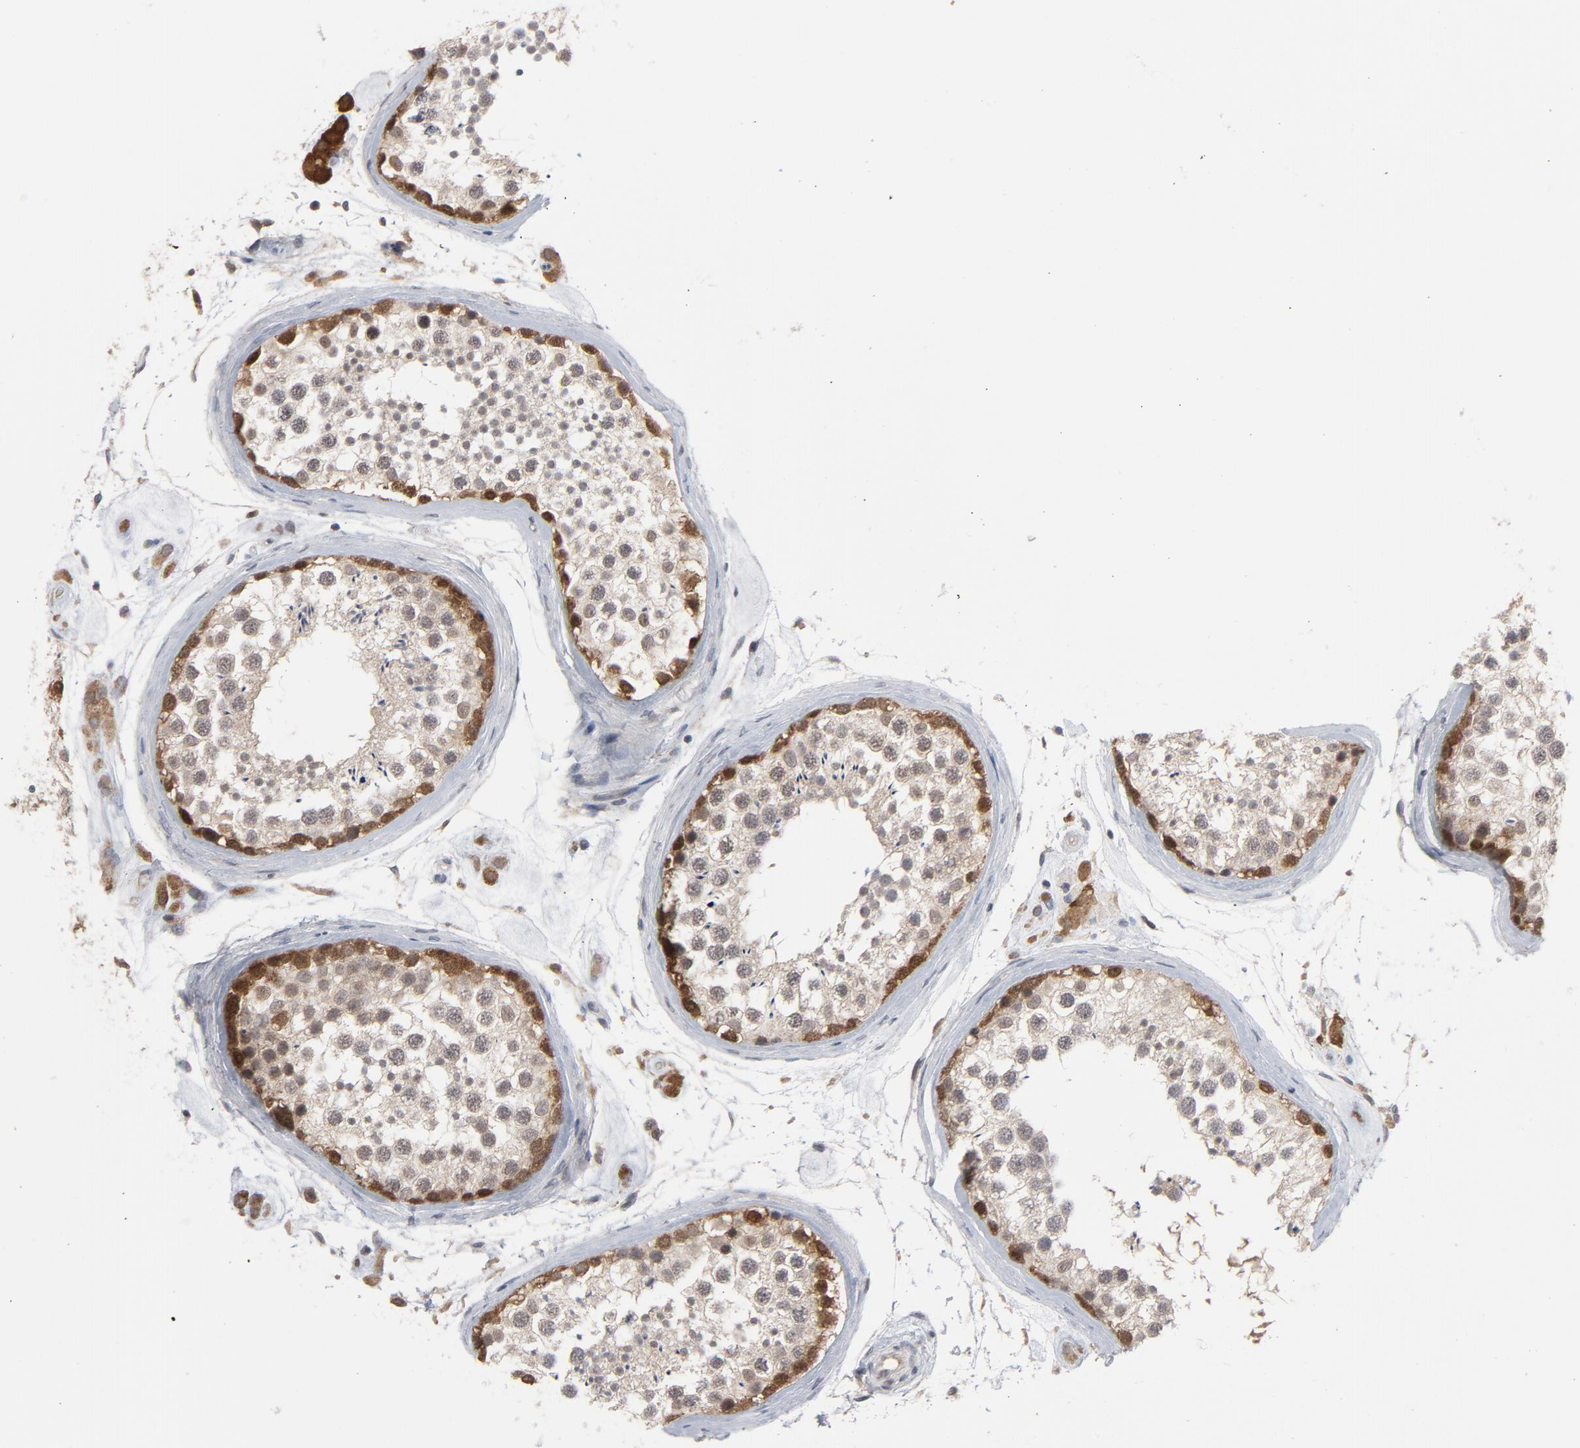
{"staining": {"intensity": "moderate", "quantity": "25%-75%", "location": "cytoplasmic/membranous,nuclear"}, "tissue": "testis", "cell_type": "Cells in seminiferous ducts", "image_type": "normal", "snomed": [{"axis": "morphology", "description": "Normal tissue, NOS"}, {"axis": "topography", "description": "Testis"}], "caption": "An IHC photomicrograph of unremarkable tissue is shown. Protein staining in brown shows moderate cytoplasmic/membranous,nuclear positivity in testis within cells in seminiferous ducts.", "gene": "PRDX1", "patient": {"sex": "male", "age": 46}}